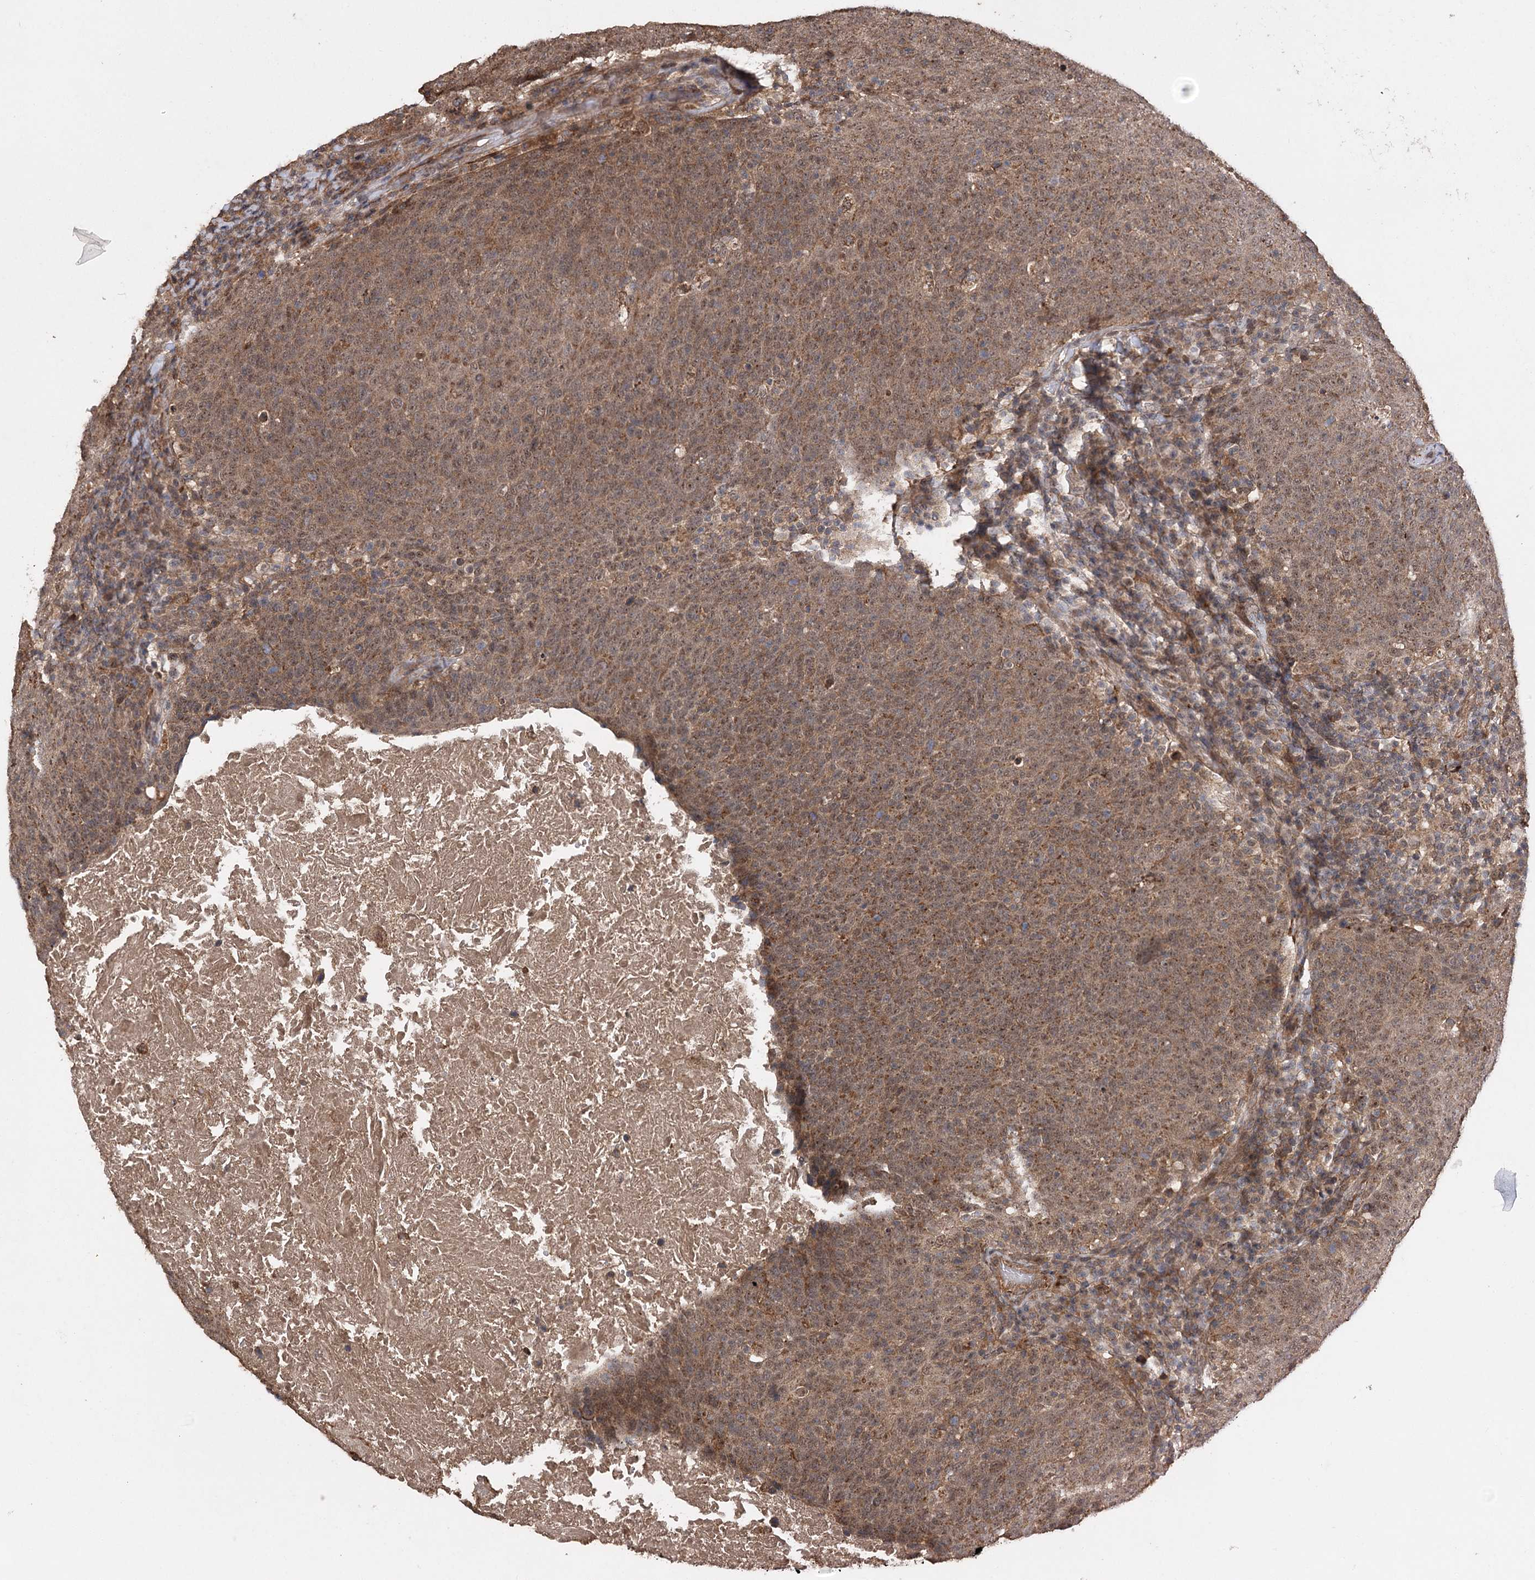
{"staining": {"intensity": "moderate", "quantity": ">75%", "location": "cytoplasmic/membranous,nuclear"}, "tissue": "head and neck cancer", "cell_type": "Tumor cells", "image_type": "cancer", "snomed": [{"axis": "morphology", "description": "Squamous cell carcinoma, NOS"}, {"axis": "morphology", "description": "Squamous cell carcinoma, metastatic, NOS"}, {"axis": "topography", "description": "Lymph node"}, {"axis": "topography", "description": "Head-Neck"}], "caption": "Head and neck cancer stained for a protein (brown) reveals moderate cytoplasmic/membranous and nuclear positive staining in approximately >75% of tumor cells.", "gene": "TENM2", "patient": {"sex": "male", "age": 62}}